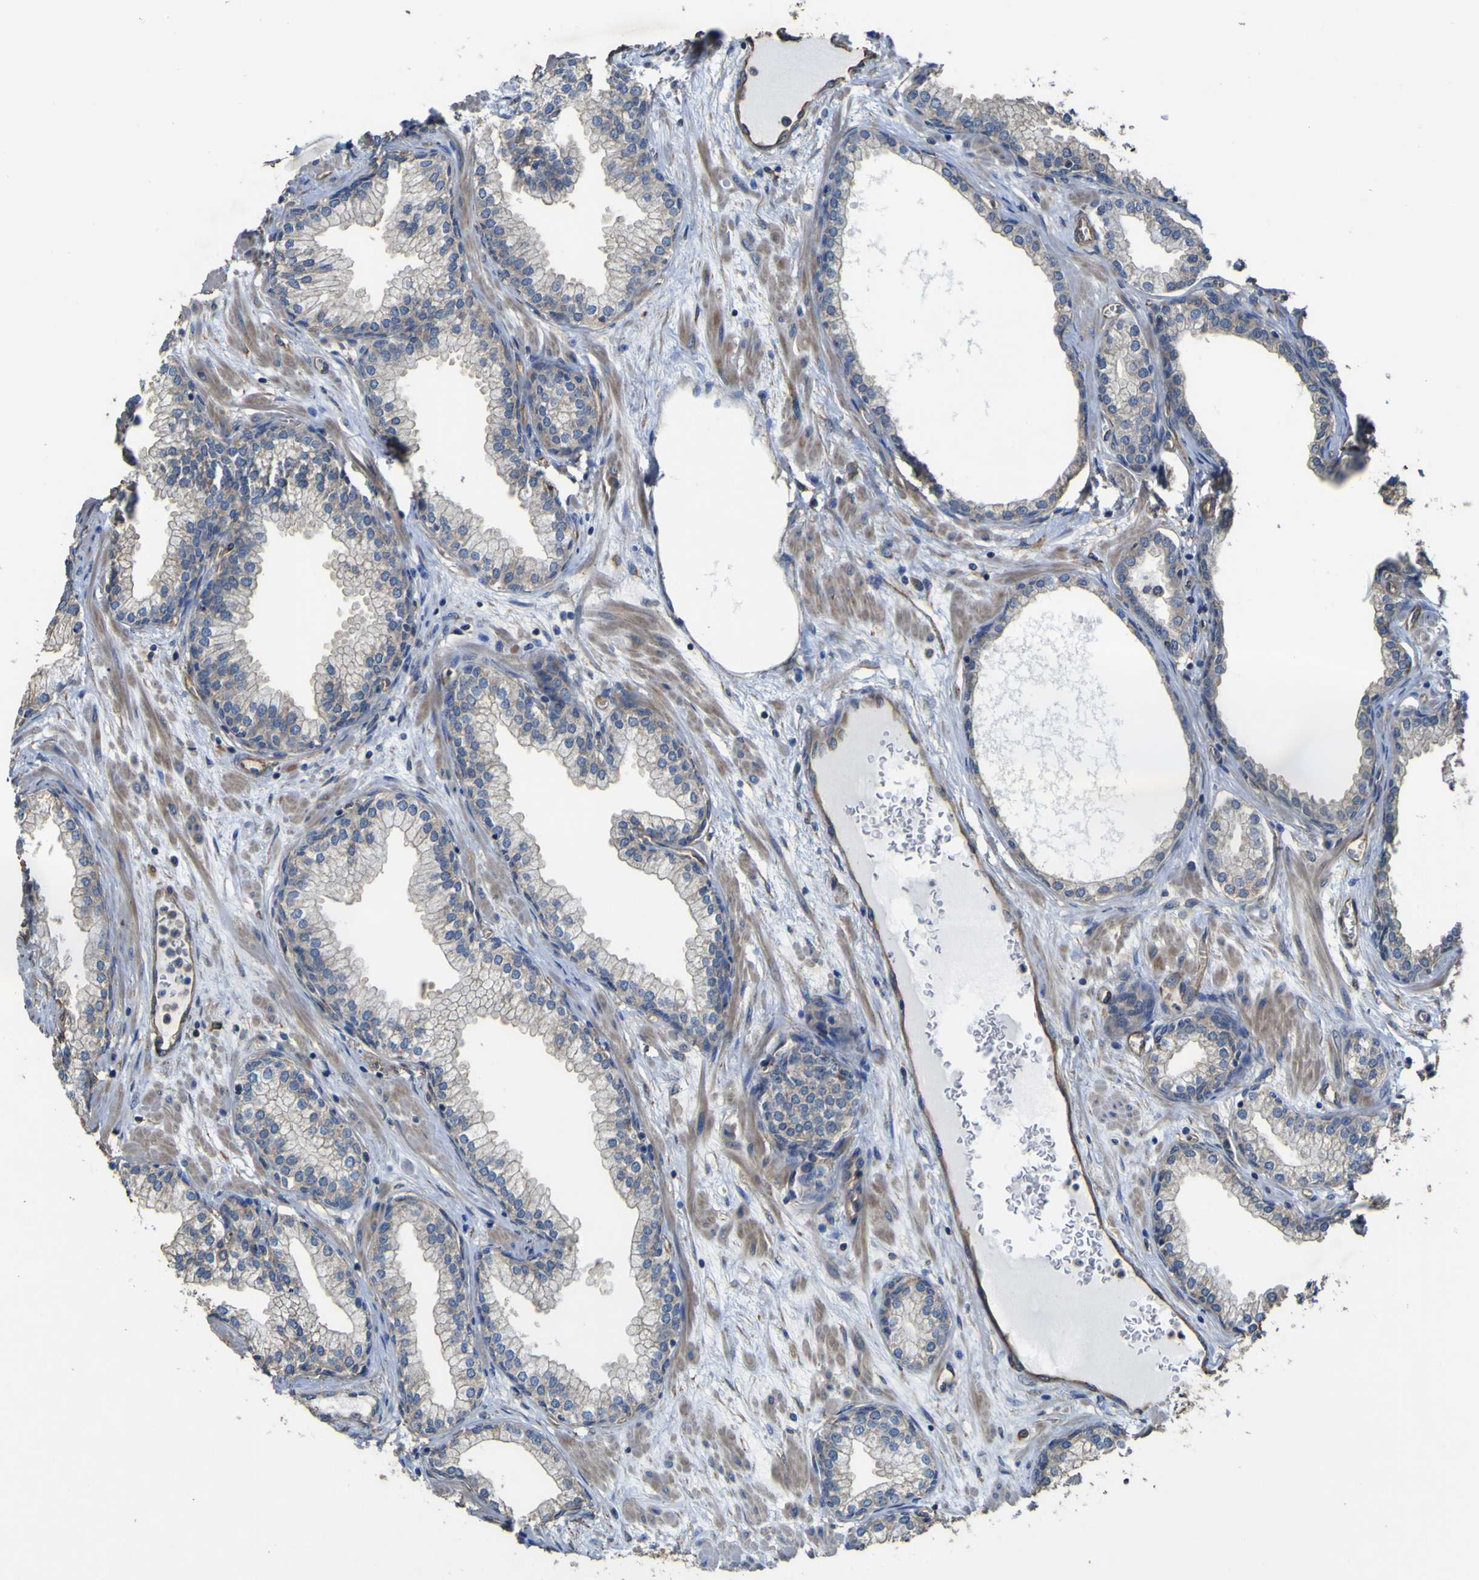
{"staining": {"intensity": "weak", "quantity": "<25%", "location": "cytoplasmic/membranous"}, "tissue": "prostate", "cell_type": "Glandular cells", "image_type": "normal", "snomed": [{"axis": "morphology", "description": "Normal tissue, NOS"}, {"axis": "morphology", "description": "Urothelial carcinoma, Low grade"}, {"axis": "topography", "description": "Urinary bladder"}, {"axis": "topography", "description": "Prostate"}], "caption": "Histopathology image shows no protein staining in glandular cells of normal prostate.", "gene": "TNFSF15", "patient": {"sex": "male", "age": 60}}